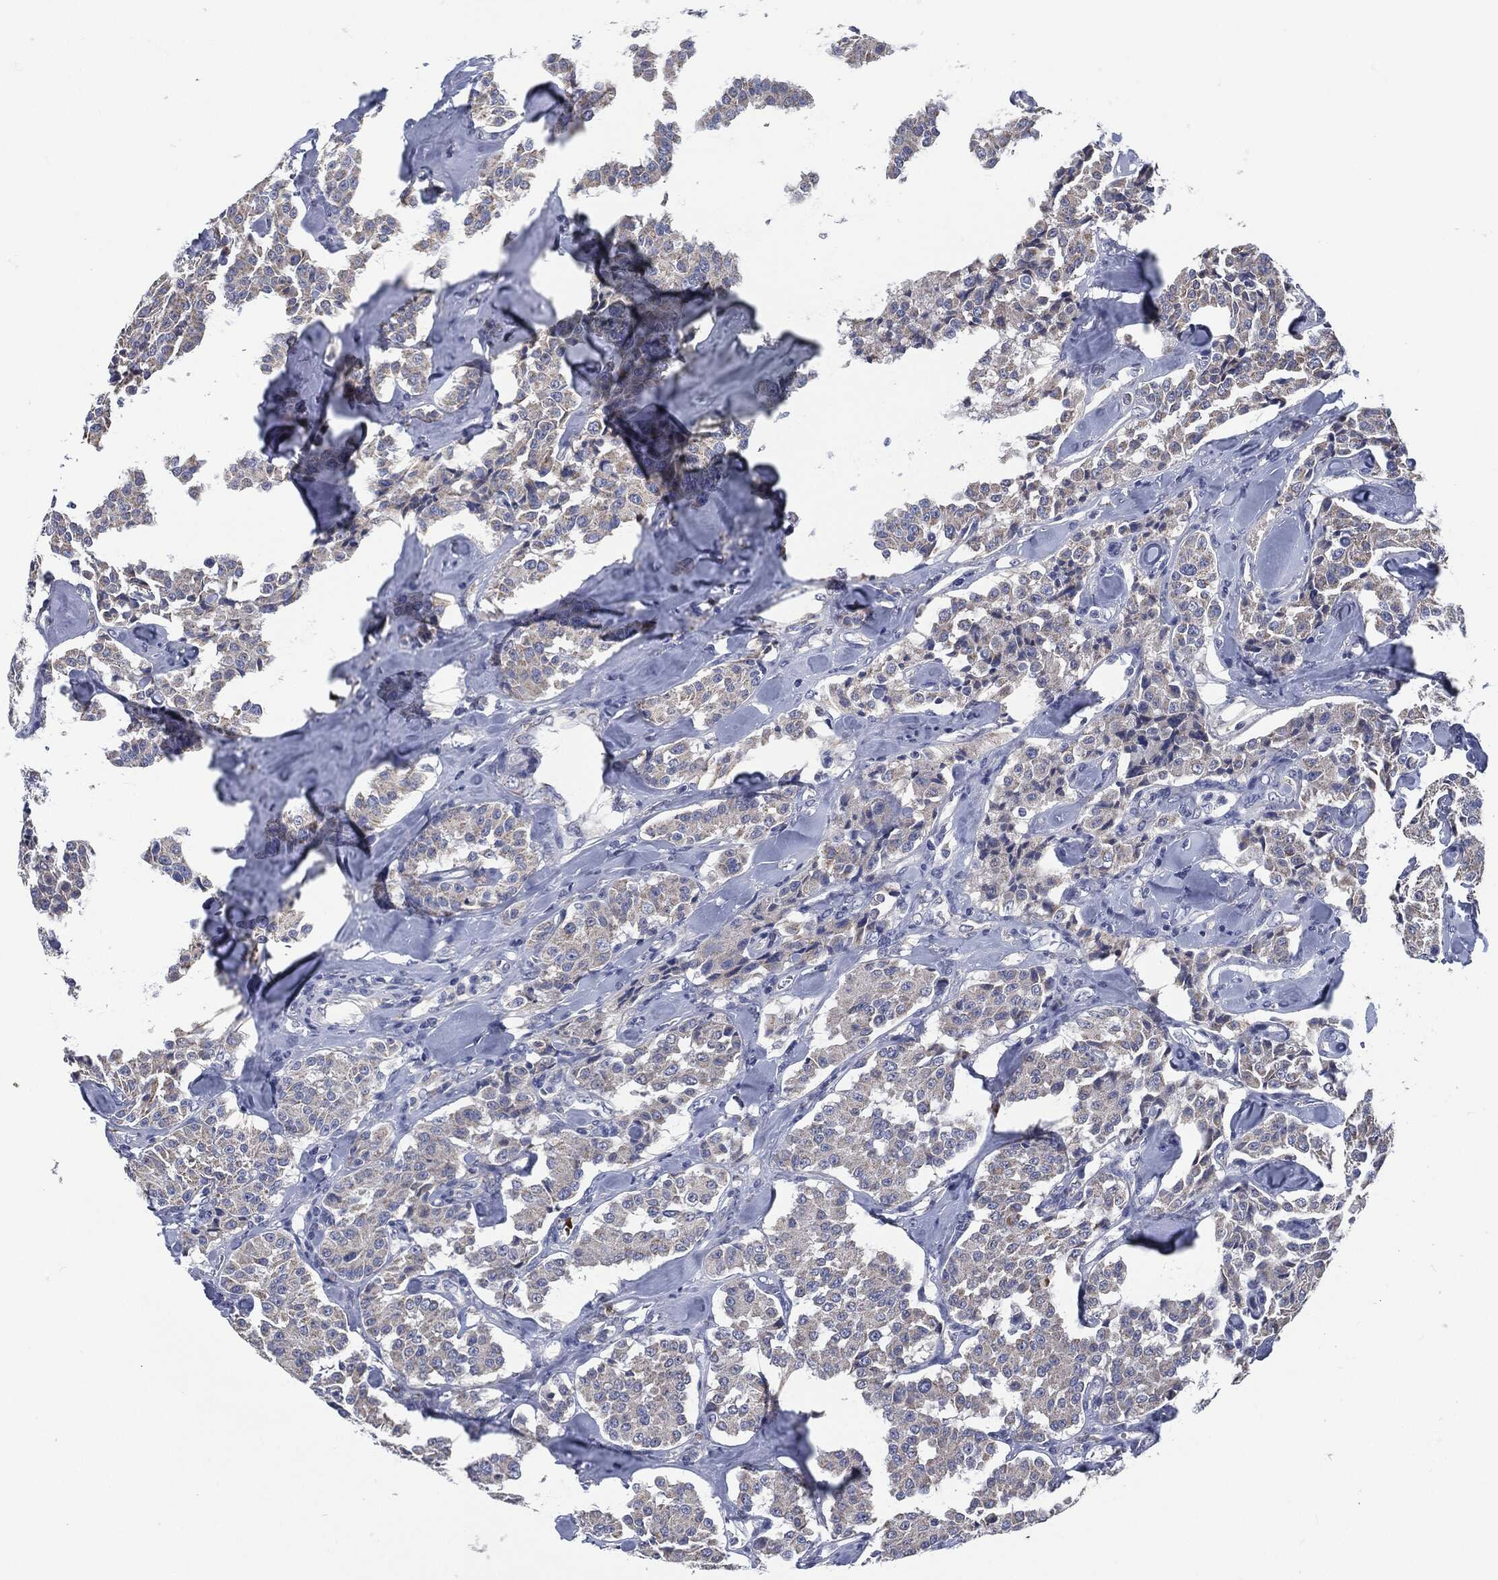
{"staining": {"intensity": "weak", "quantity": "<25%", "location": "cytoplasmic/membranous"}, "tissue": "carcinoid", "cell_type": "Tumor cells", "image_type": "cancer", "snomed": [{"axis": "morphology", "description": "Carcinoid, malignant, NOS"}, {"axis": "topography", "description": "Pancreas"}], "caption": "This is a photomicrograph of immunohistochemistry staining of malignant carcinoid, which shows no positivity in tumor cells.", "gene": "SIGLEC9", "patient": {"sex": "male", "age": 41}}